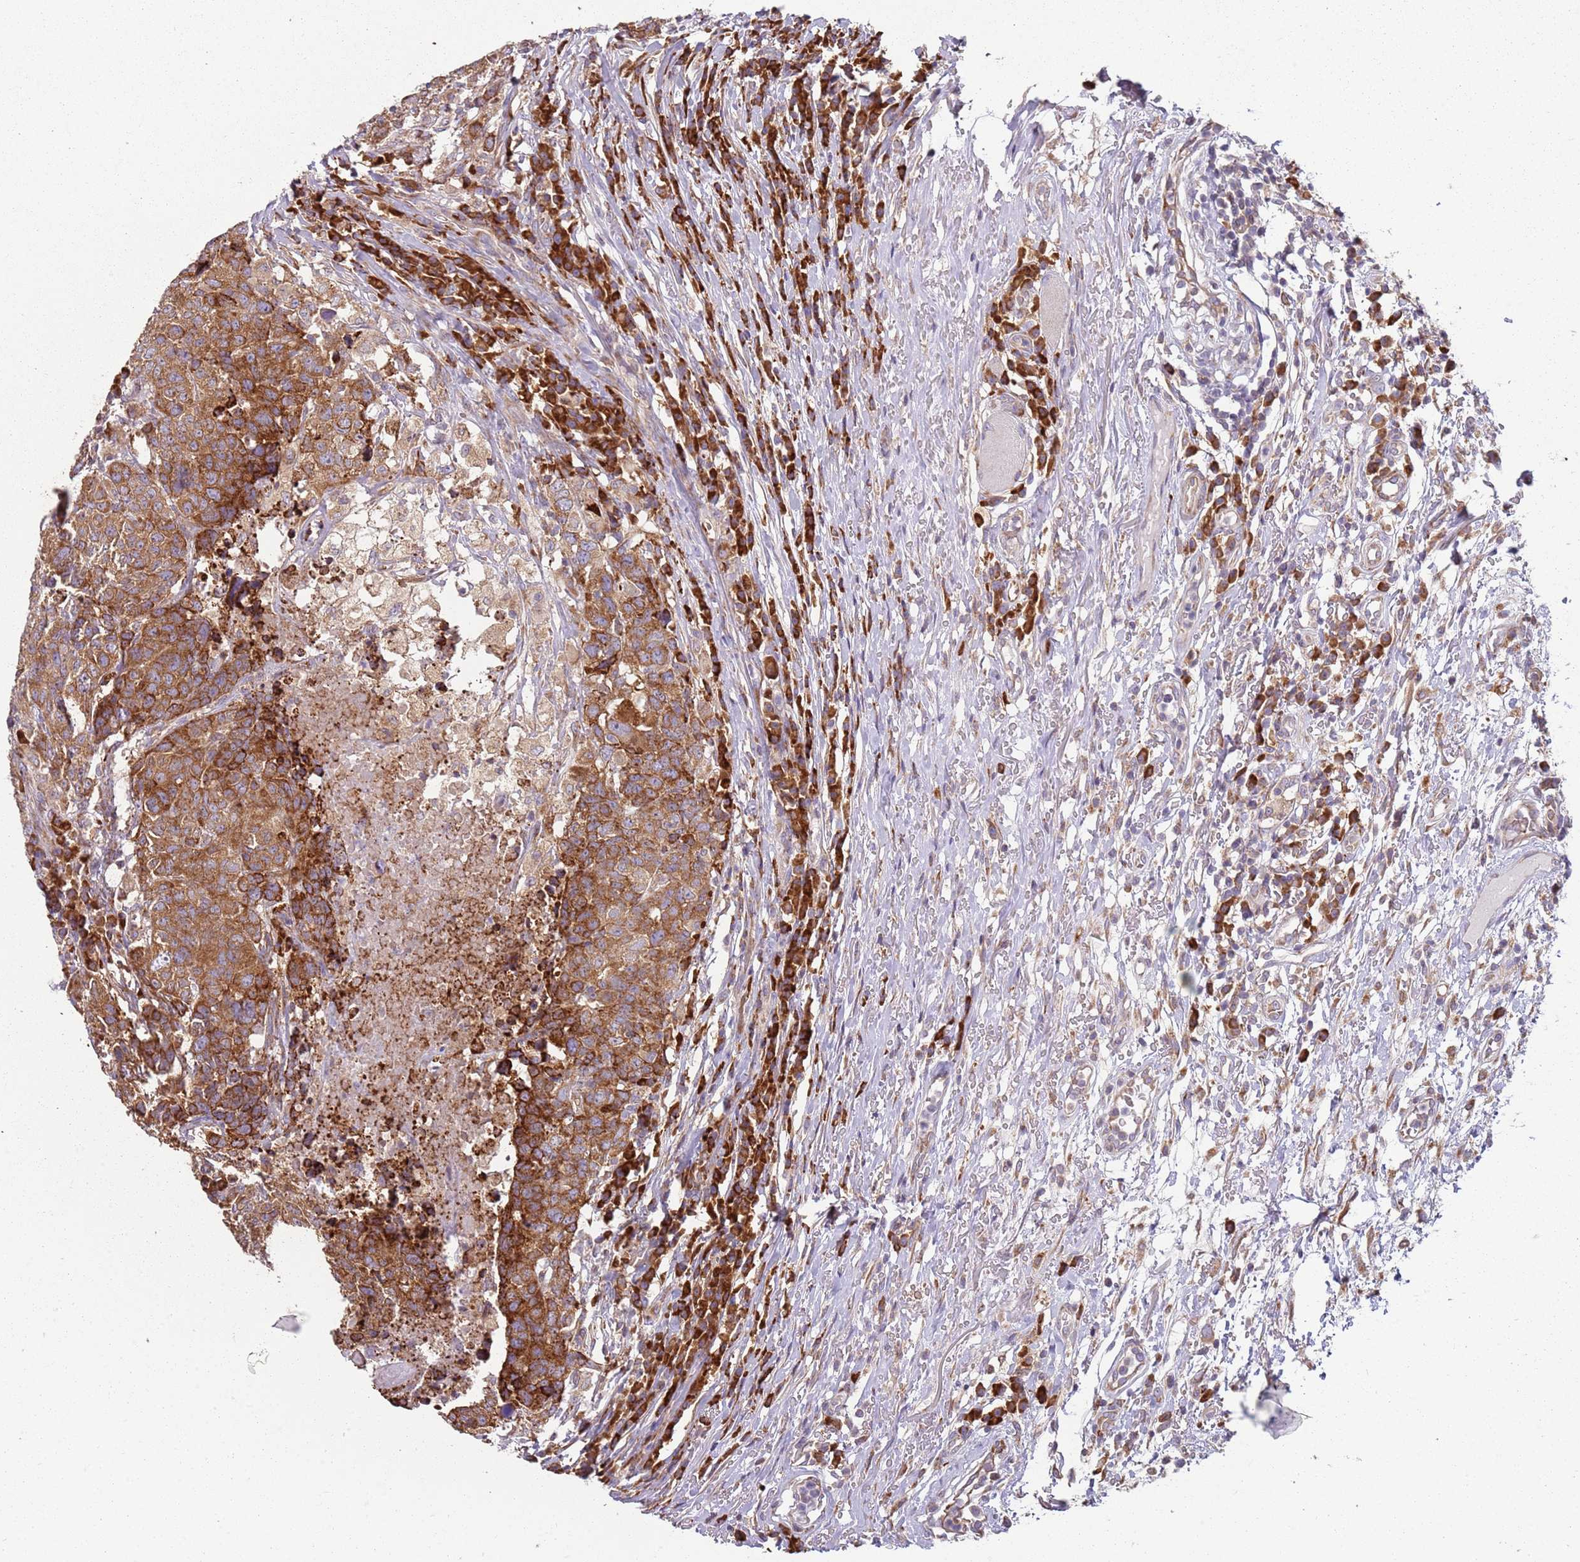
{"staining": {"intensity": "moderate", "quantity": ">75%", "location": "cytoplasmic/membranous"}, "tissue": "head and neck cancer", "cell_type": "Tumor cells", "image_type": "cancer", "snomed": [{"axis": "morphology", "description": "Normal tissue, NOS"}, {"axis": "morphology", "description": "Squamous cell carcinoma, NOS"}, {"axis": "topography", "description": "Skeletal muscle"}, {"axis": "topography", "description": "Vascular tissue"}, {"axis": "topography", "description": "Peripheral nerve tissue"}, {"axis": "topography", "description": "Head-Neck"}], "caption": "Protein staining by immunohistochemistry (IHC) displays moderate cytoplasmic/membranous staining in about >75% of tumor cells in head and neck squamous cell carcinoma.", "gene": "SPATA2", "patient": {"sex": "male", "age": 66}}